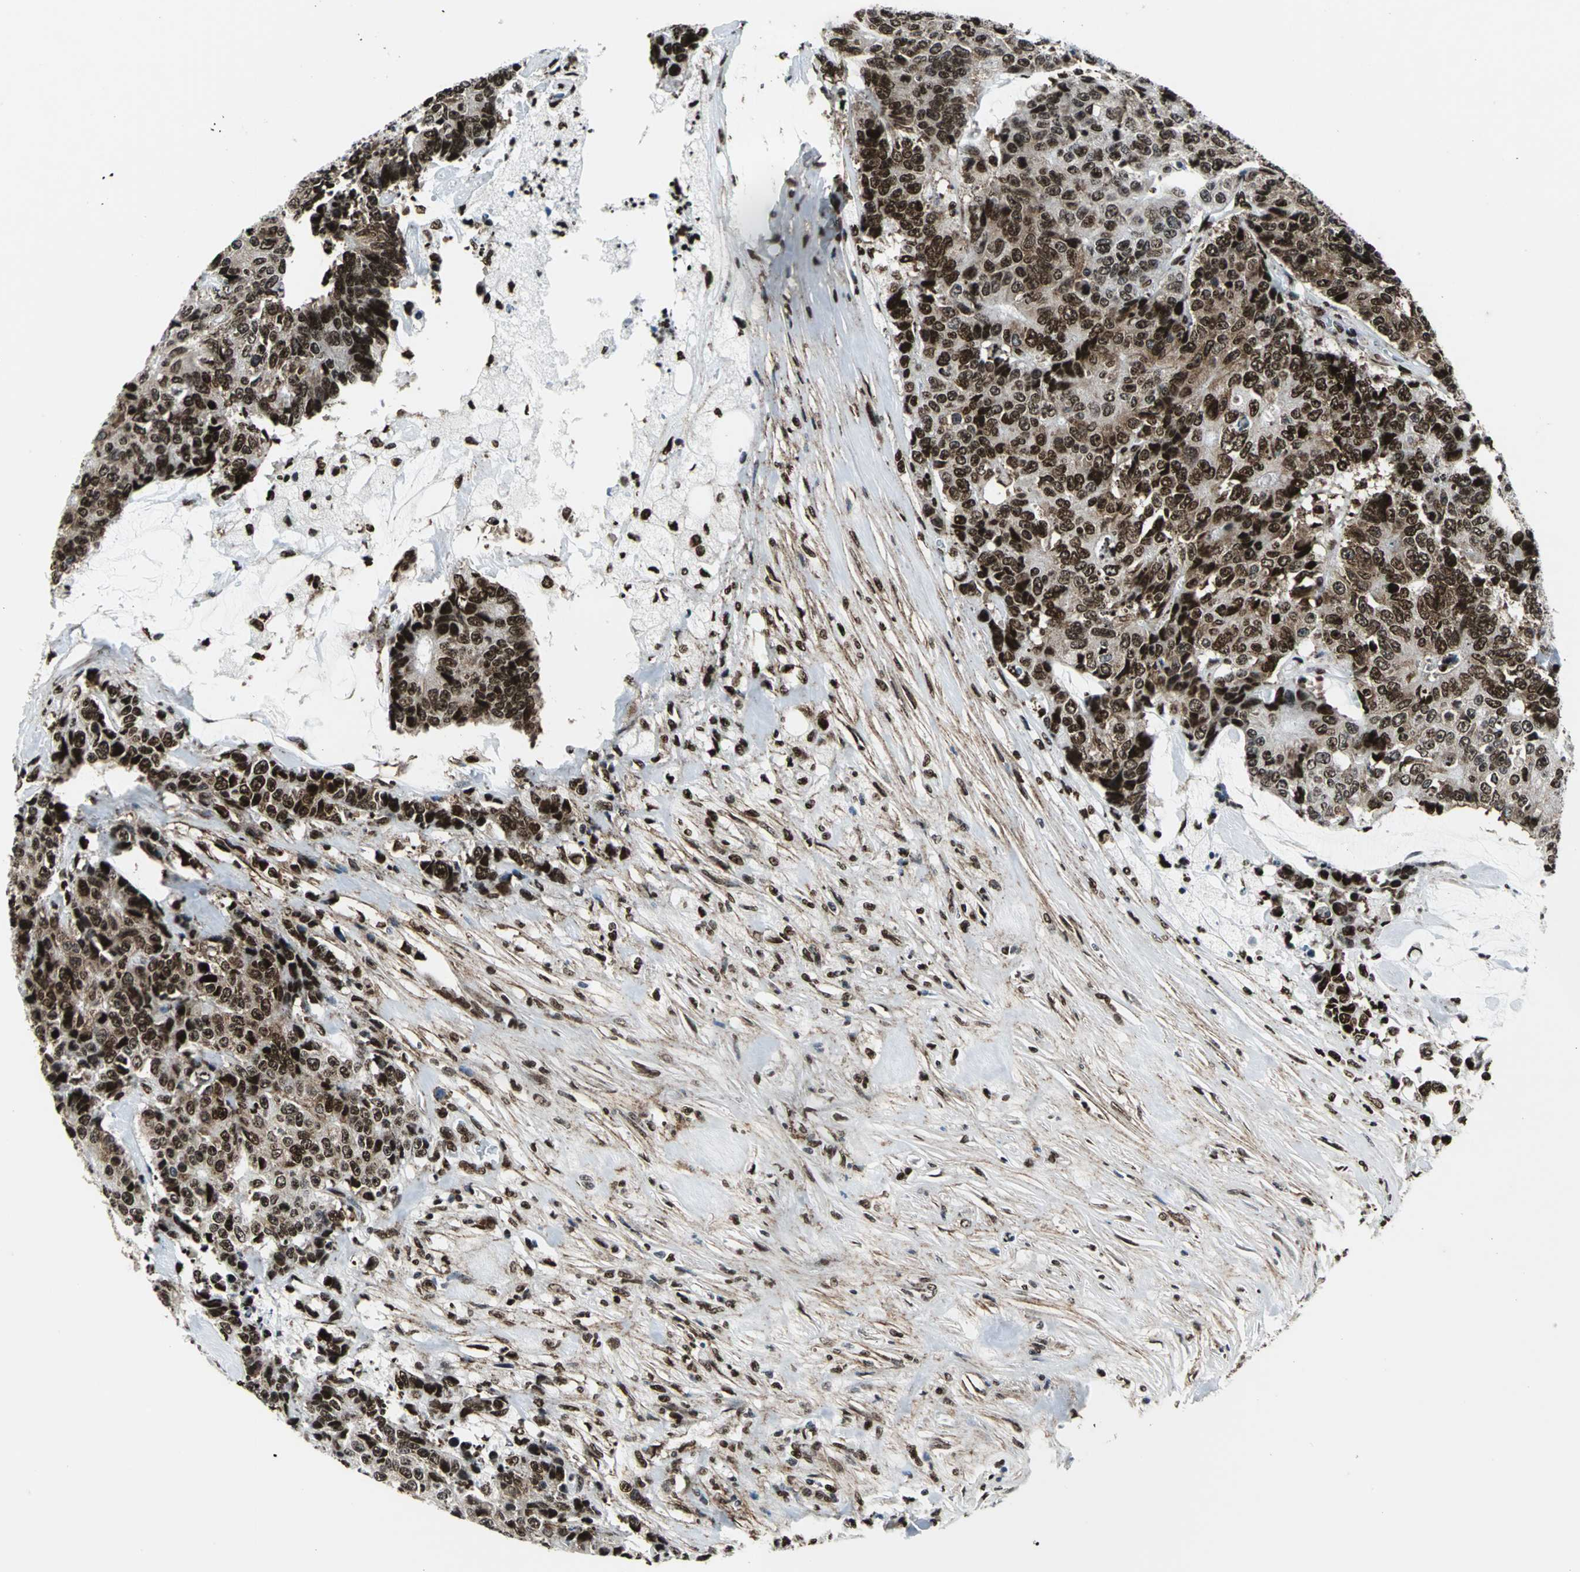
{"staining": {"intensity": "strong", "quantity": ">75%", "location": "cytoplasmic/membranous,nuclear"}, "tissue": "colorectal cancer", "cell_type": "Tumor cells", "image_type": "cancer", "snomed": [{"axis": "morphology", "description": "Adenocarcinoma, NOS"}, {"axis": "topography", "description": "Colon"}], "caption": "Immunohistochemistry (DAB) staining of colorectal cancer displays strong cytoplasmic/membranous and nuclear protein staining in about >75% of tumor cells.", "gene": "APEX1", "patient": {"sex": "female", "age": 86}}